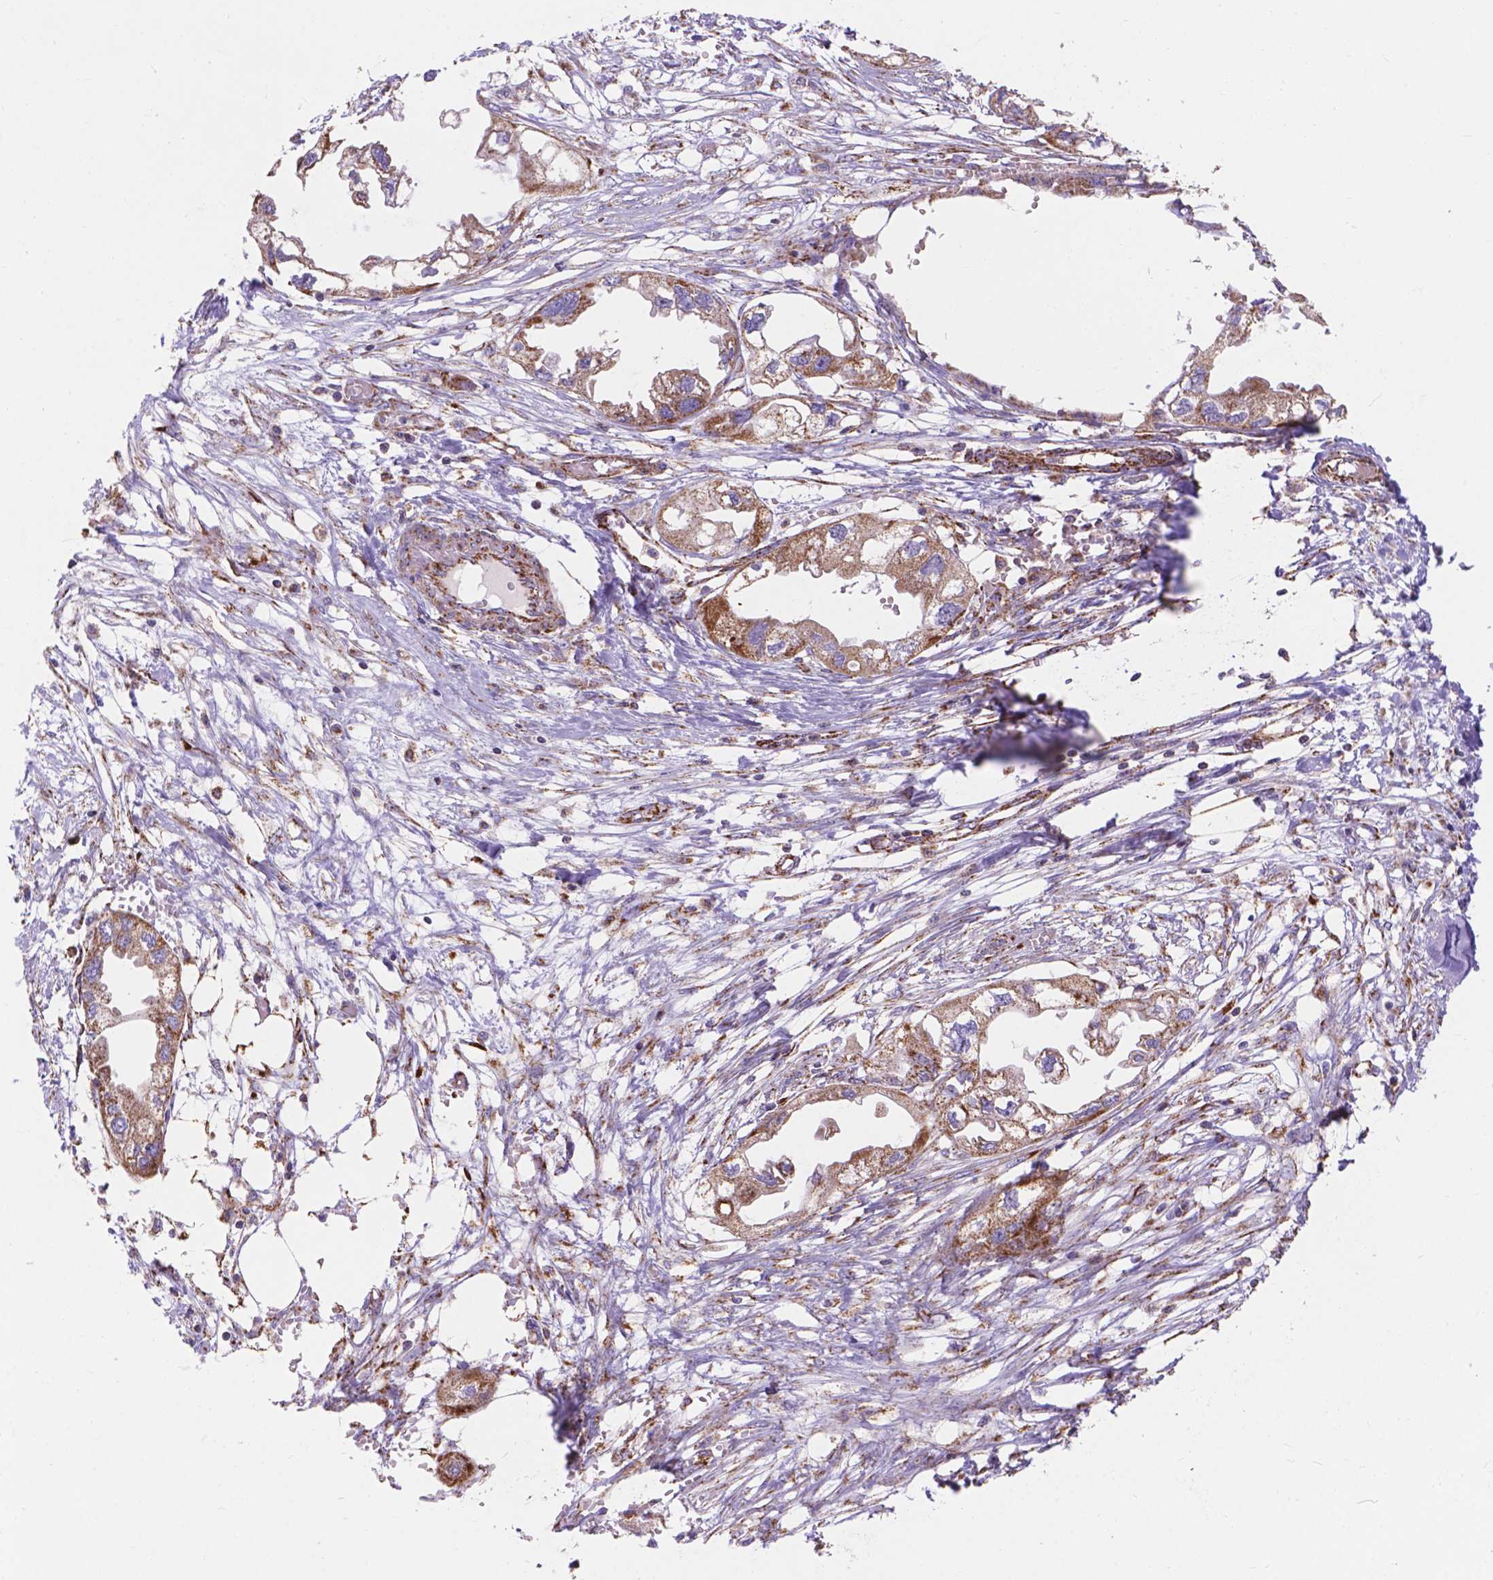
{"staining": {"intensity": "moderate", "quantity": "25%-75%", "location": "cytoplasmic/membranous"}, "tissue": "endometrial cancer", "cell_type": "Tumor cells", "image_type": "cancer", "snomed": [{"axis": "morphology", "description": "Adenocarcinoma, NOS"}, {"axis": "morphology", "description": "Adenocarcinoma, metastatic, NOS"}, {"axis": "topography", "description": "Adipose tissue"}, {"axis": "topography", "description": "Endometrium"}], "caption": "Human metastatic adenocarcinoma (endometrial) stained for a protein (brown) reveals moderate cytoplasmic/membranous positive expression in about 25%-75% of tumor cells.", "gene": "AK3", "patient": {"sex": "female", "age": 67}}